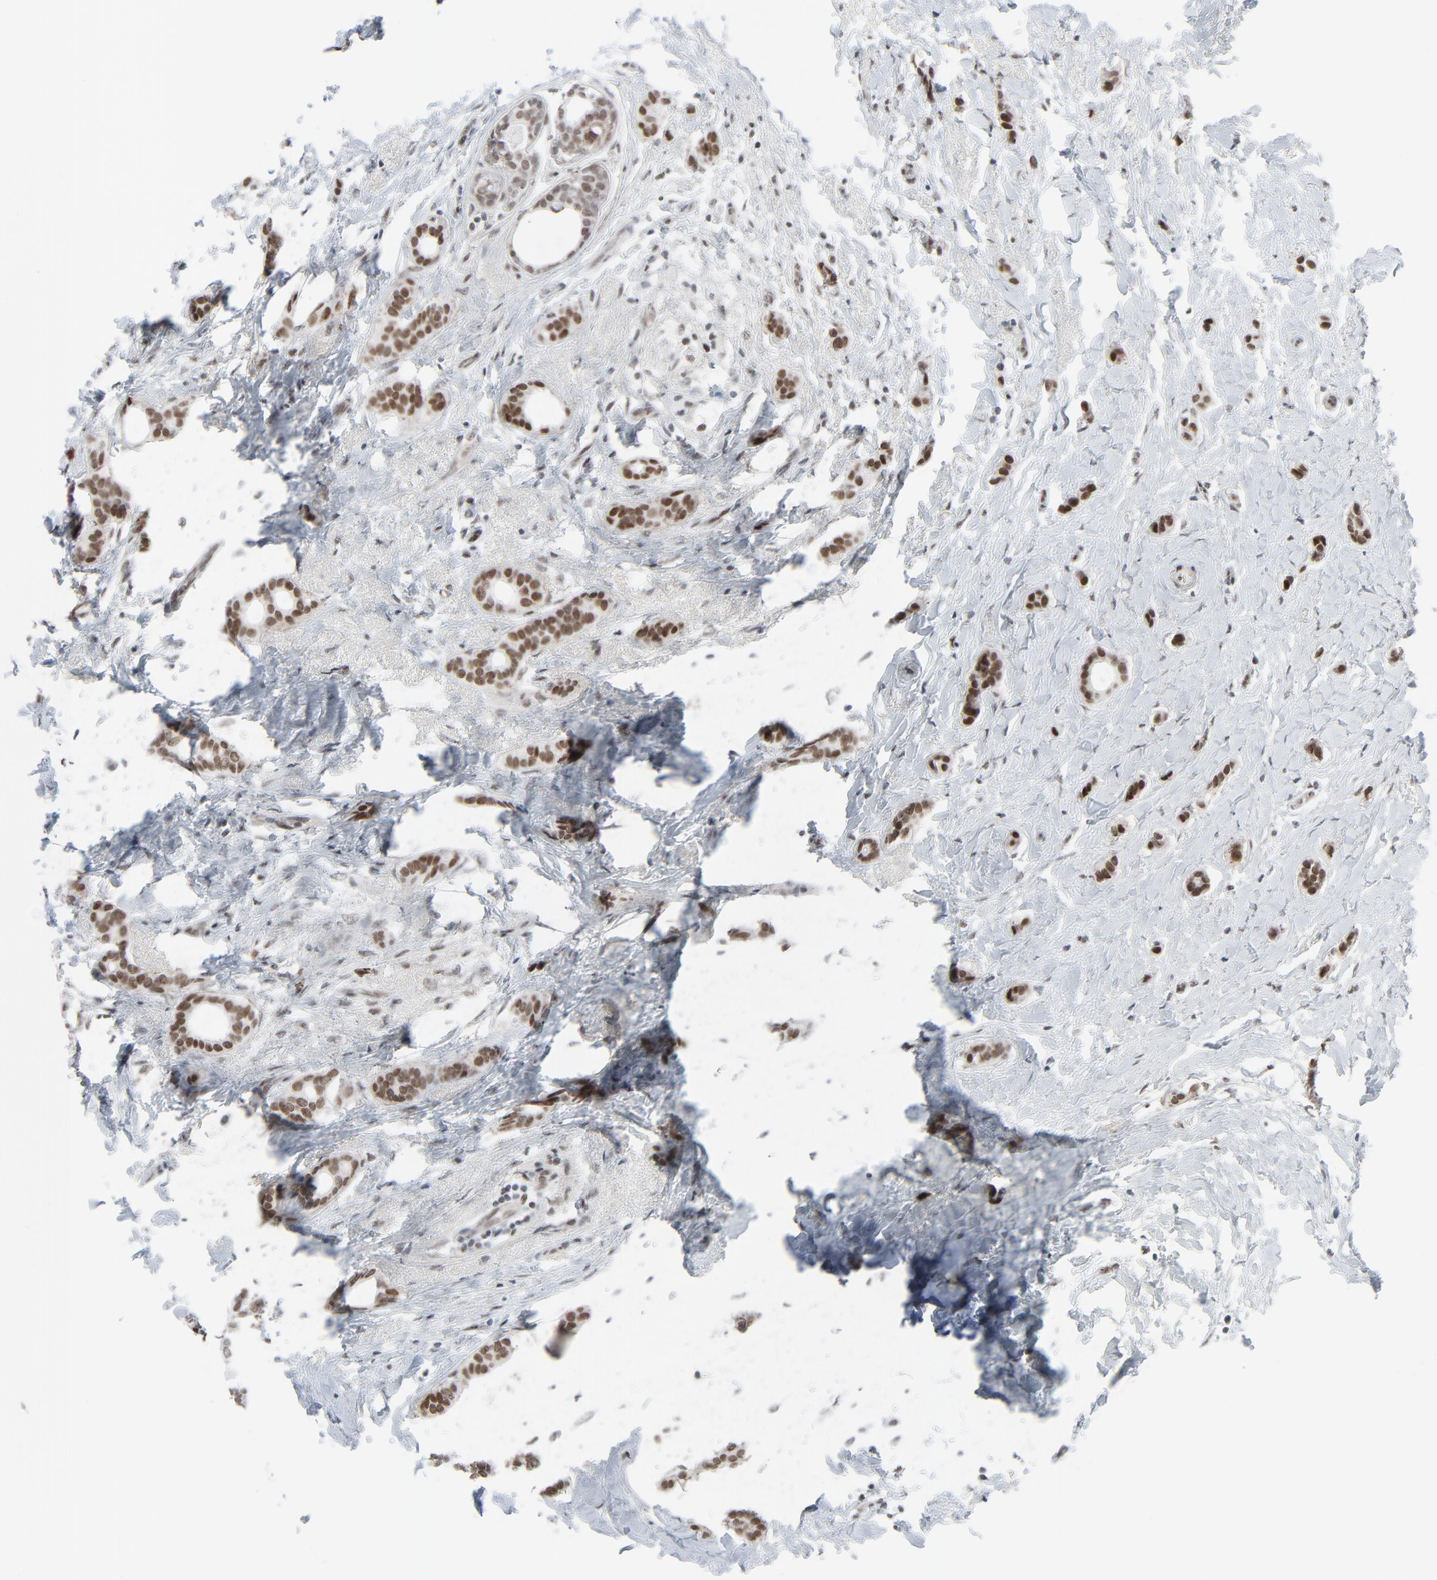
{"staining": {"intensity": "moderate", "quantity": ">75%", "location": "nuclear"}, "tissue": "breast cancer", "cell_type": "Tumor cells", "image_type": "cancer", "snomed": [{"axis": "morphology", "description": "Duct carcinoma"}, {"axis": "topography", "description": "Breast"}], "caption": "Protein positivity by immunohistochemistry displays moderate nuclear expression in about >75% of tumor cells in breast cancer (intraductal carcinoma).", "gene": "FBXO28", "patient": {"sex": "female", "age": 54}}